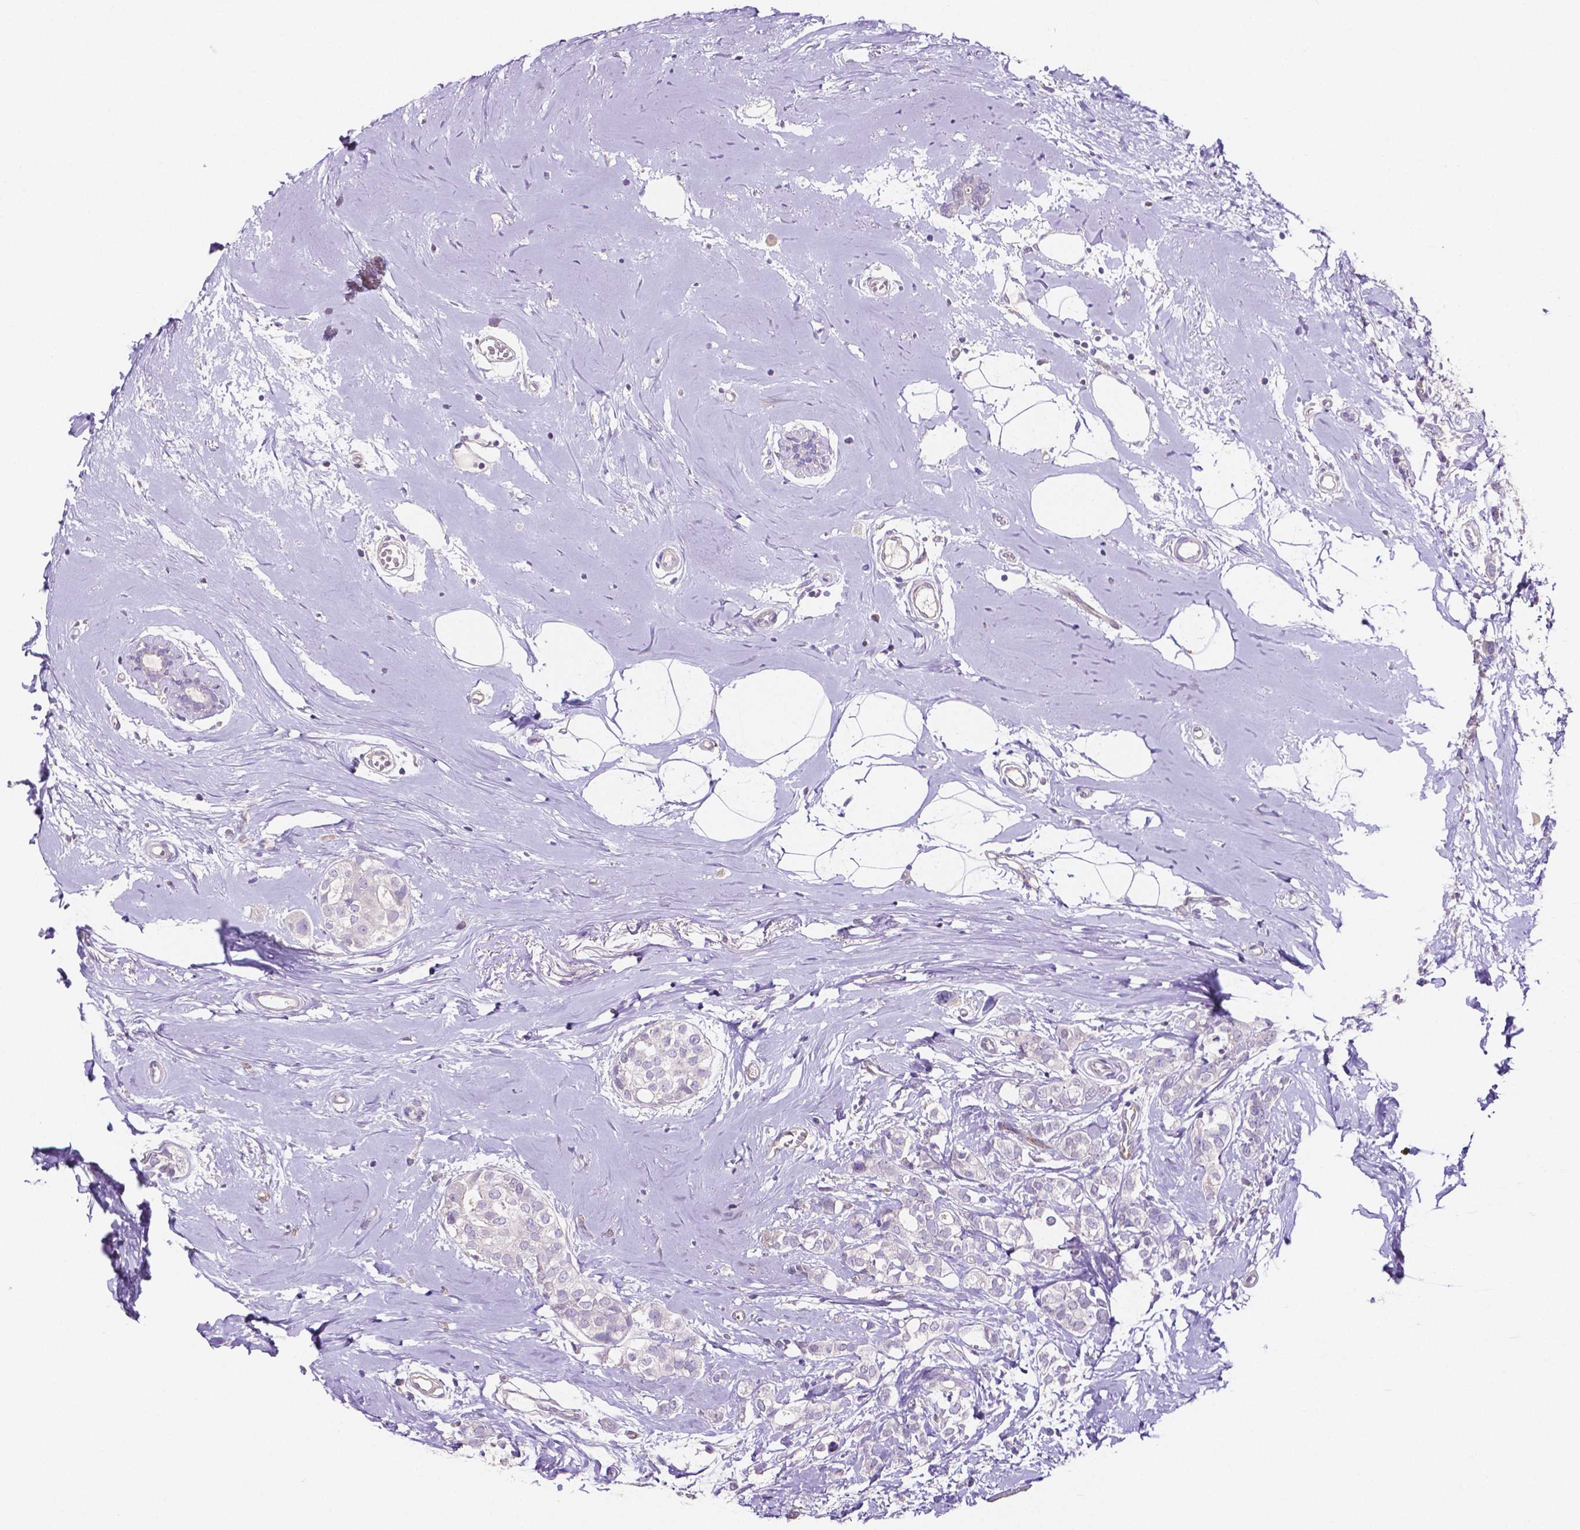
{"staining": {"intensity": "negative", "quantity": "none", "location": "none"}, "tissue": "breast cancer", "cell_type": "Tumor cells", "image_type": "cancer", "snomed": [{"axis": "morphology", "description": "Duct carcinoma"}, {"axis": "topography", "description": "Breast"}], "caption": "Tumor cells are negative for brown protein staining in breast cancer (infiltrating ductal carcinoma).", "gene": "MMP9", "patient": {"sex": "female", "age": 40}}